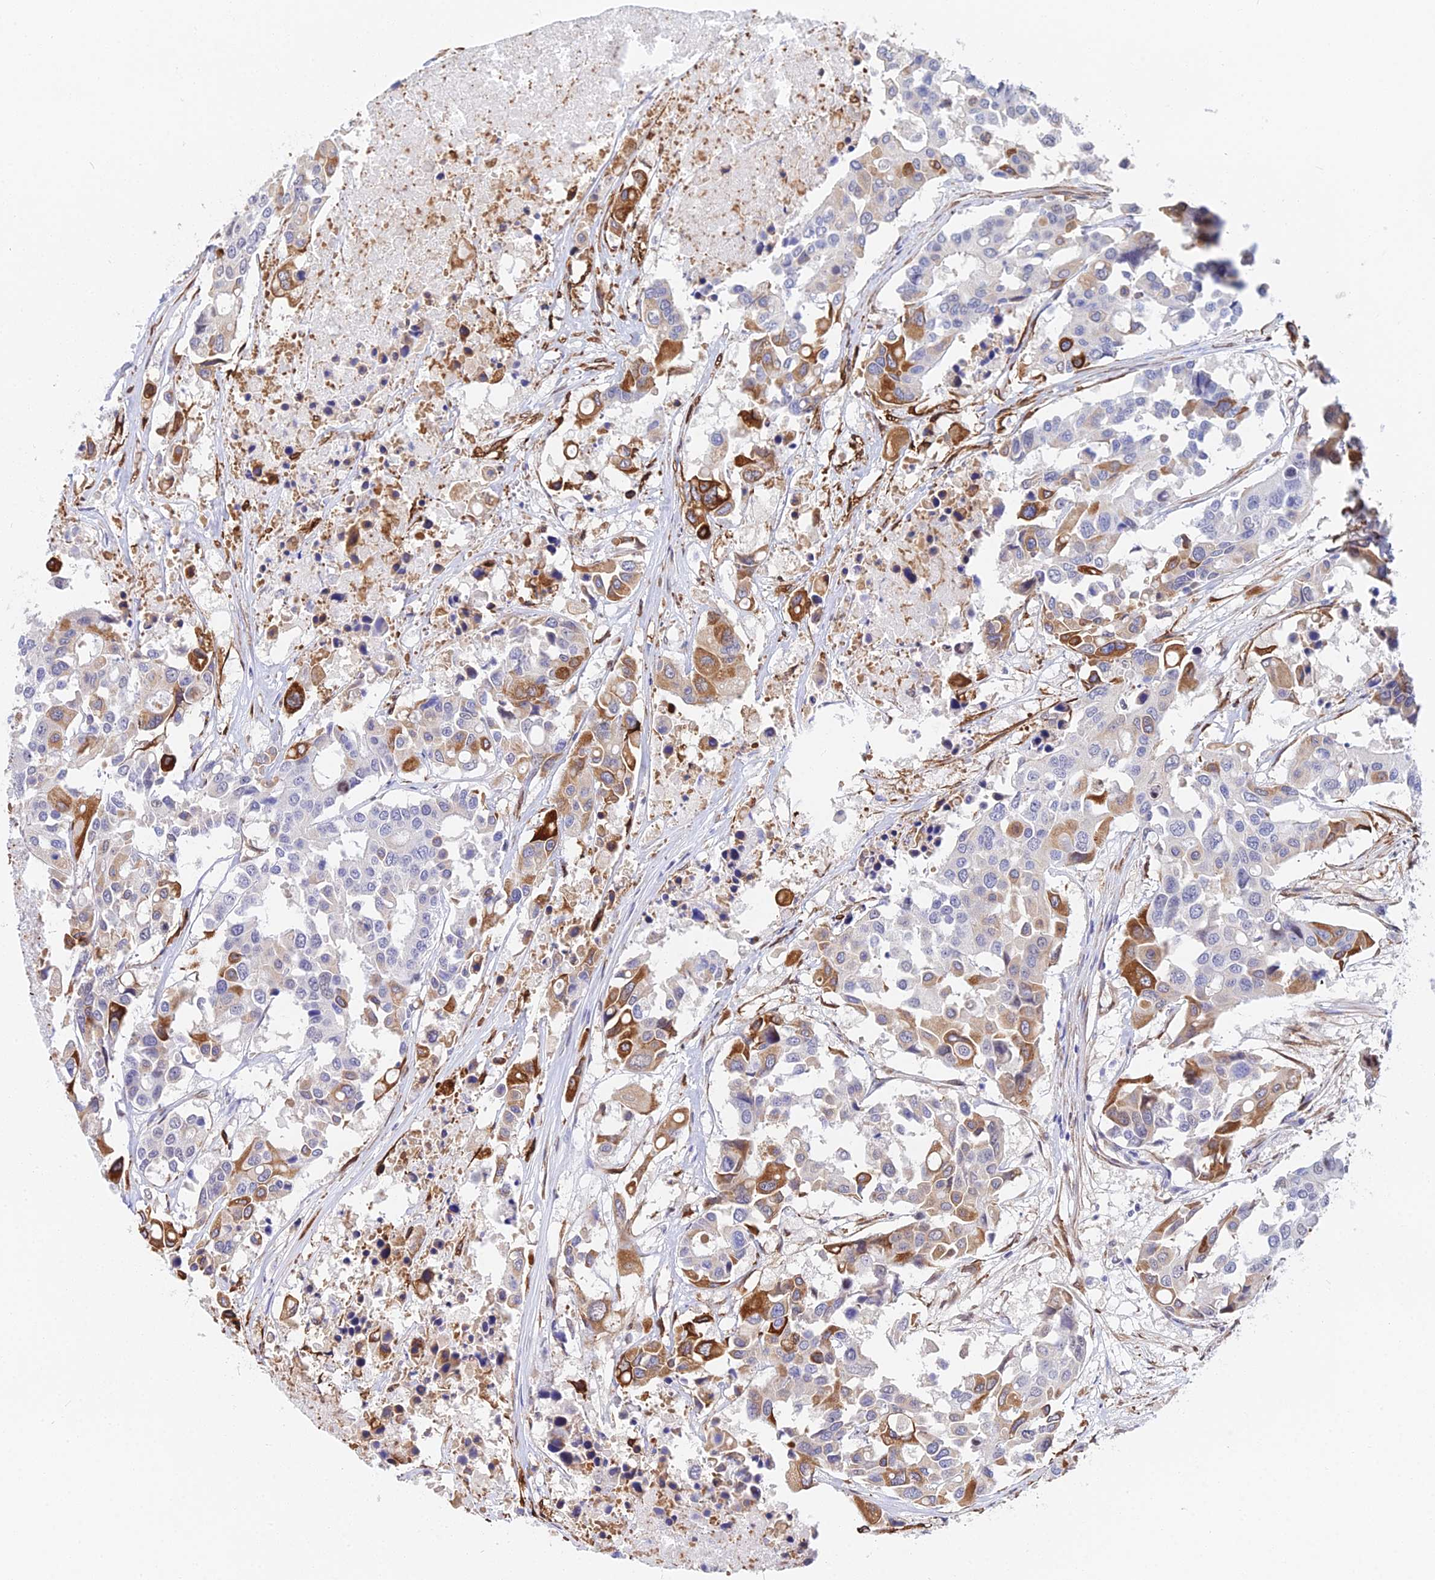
{"staining": {"intensity": "moderate", "quantity": "25%-75%", "location": "cytoplasmic/membranous"}, "tissue": "colorectal cancer", "cell_type": "Tumor cells", "image_type": "cancer", "snomed": [{"axis": "morphology", "description": "Adenocarcinoma, NOS"}, {"axis": "topography", "description": "Colon"}], "caption": "IHC micrograph of colorectal cancer (adenocarcinoma) stained for a protein (brown), which shows medium levels of moderate cytoplasmic/membranous positivity in about 25%-75% of tumor cells.", "gene": "MXRA7", "patient": {"sex": "male", "age": 77}}